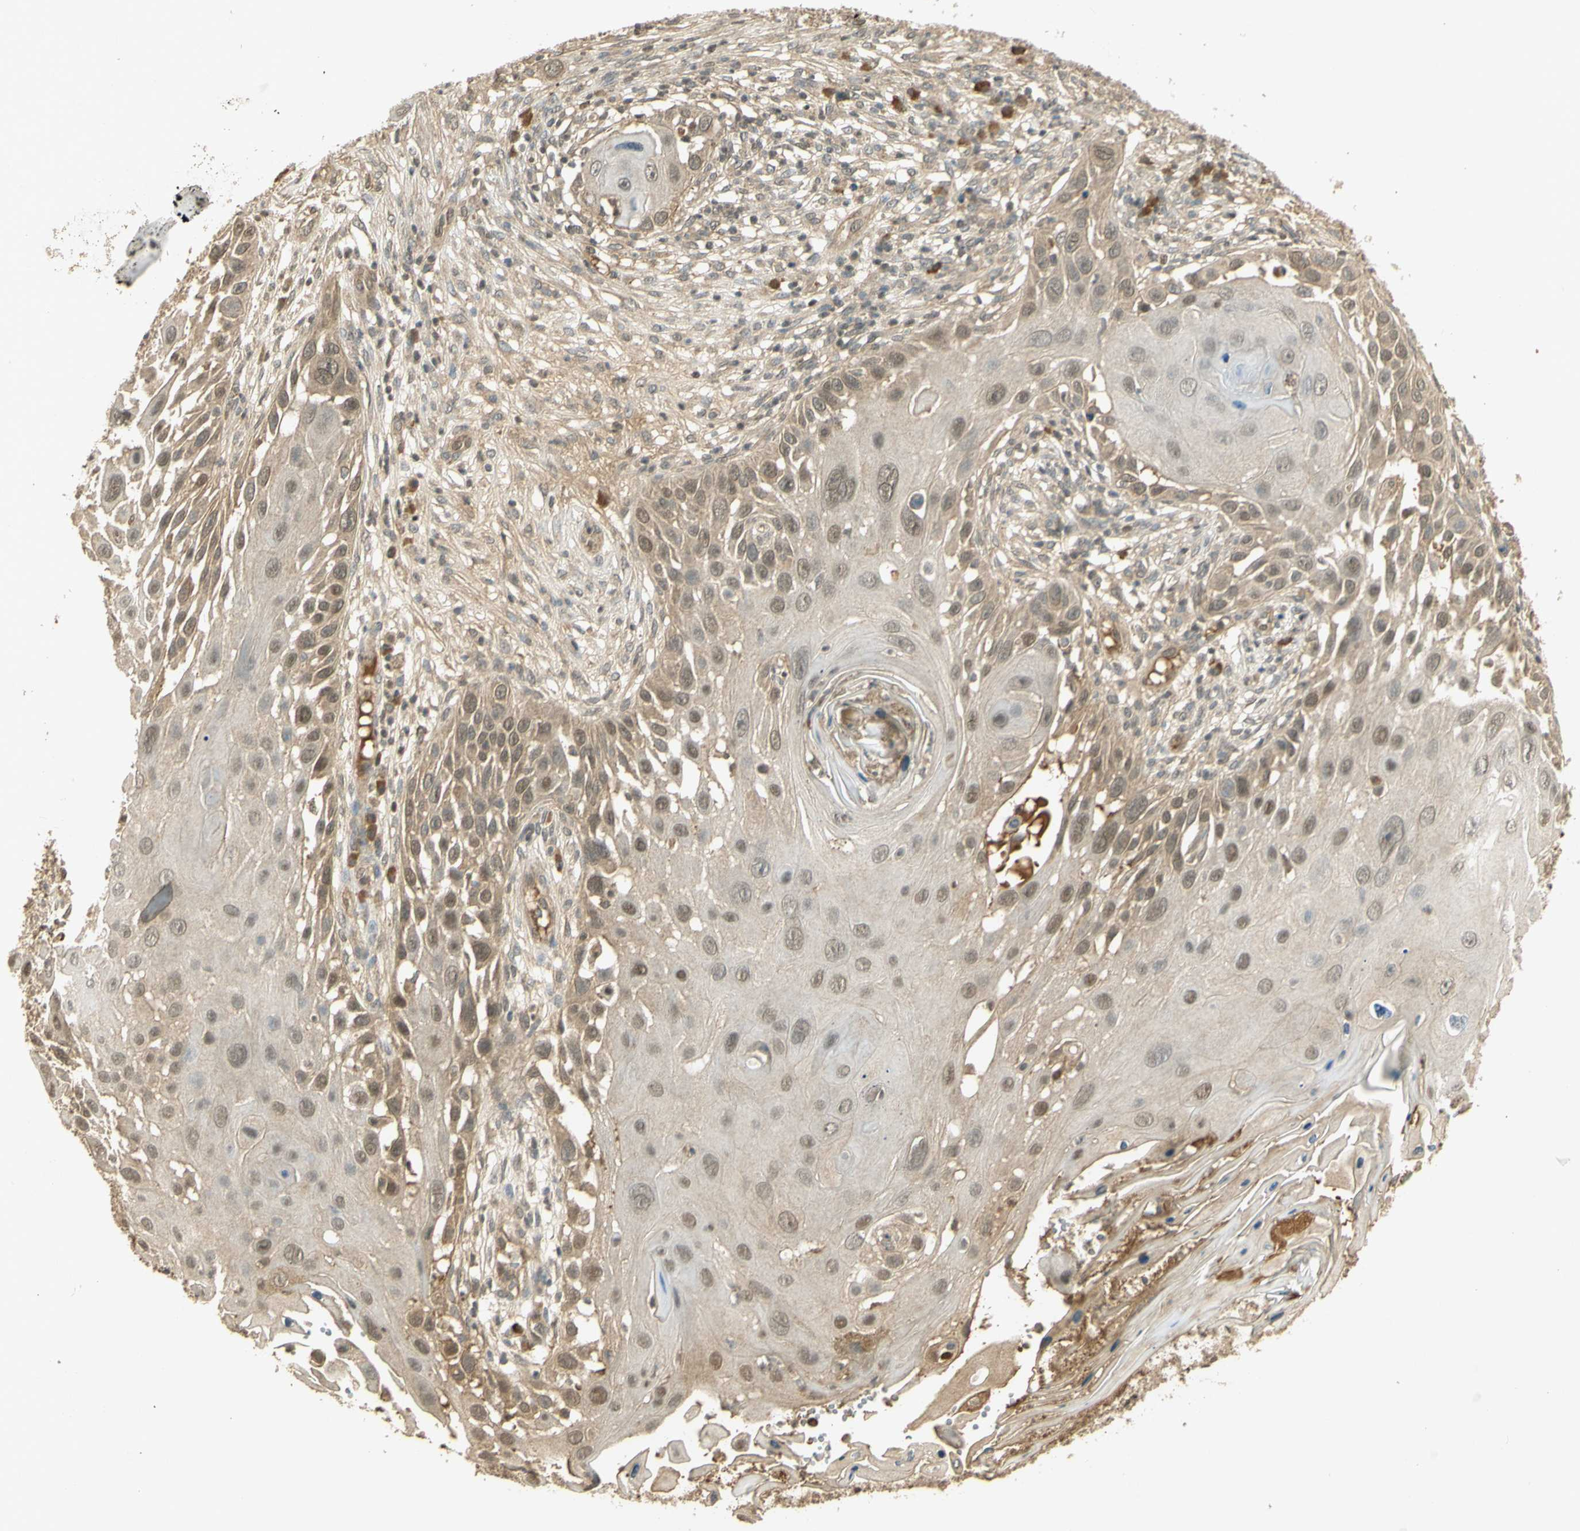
{"staining": {"intensity": "weak", "quantity": ">75%", "location": "nuclear"}, "tissue": "skin cancer", "cell_type": "Tumor cells", "image_type": "cancer", "snomed": [{"axis": "morphology", "description": "Squamous cell carcinoma, NOS"}, {"axis": "topography", "description": "Skin"}], "caption": "Brown immunohistochemical staining in human skin cancer exhibits weak nuclear positivity in approximately >75% of tumor cells.", "gene": "GMEB2", "patient": {"sex": "female", "age": 44}}